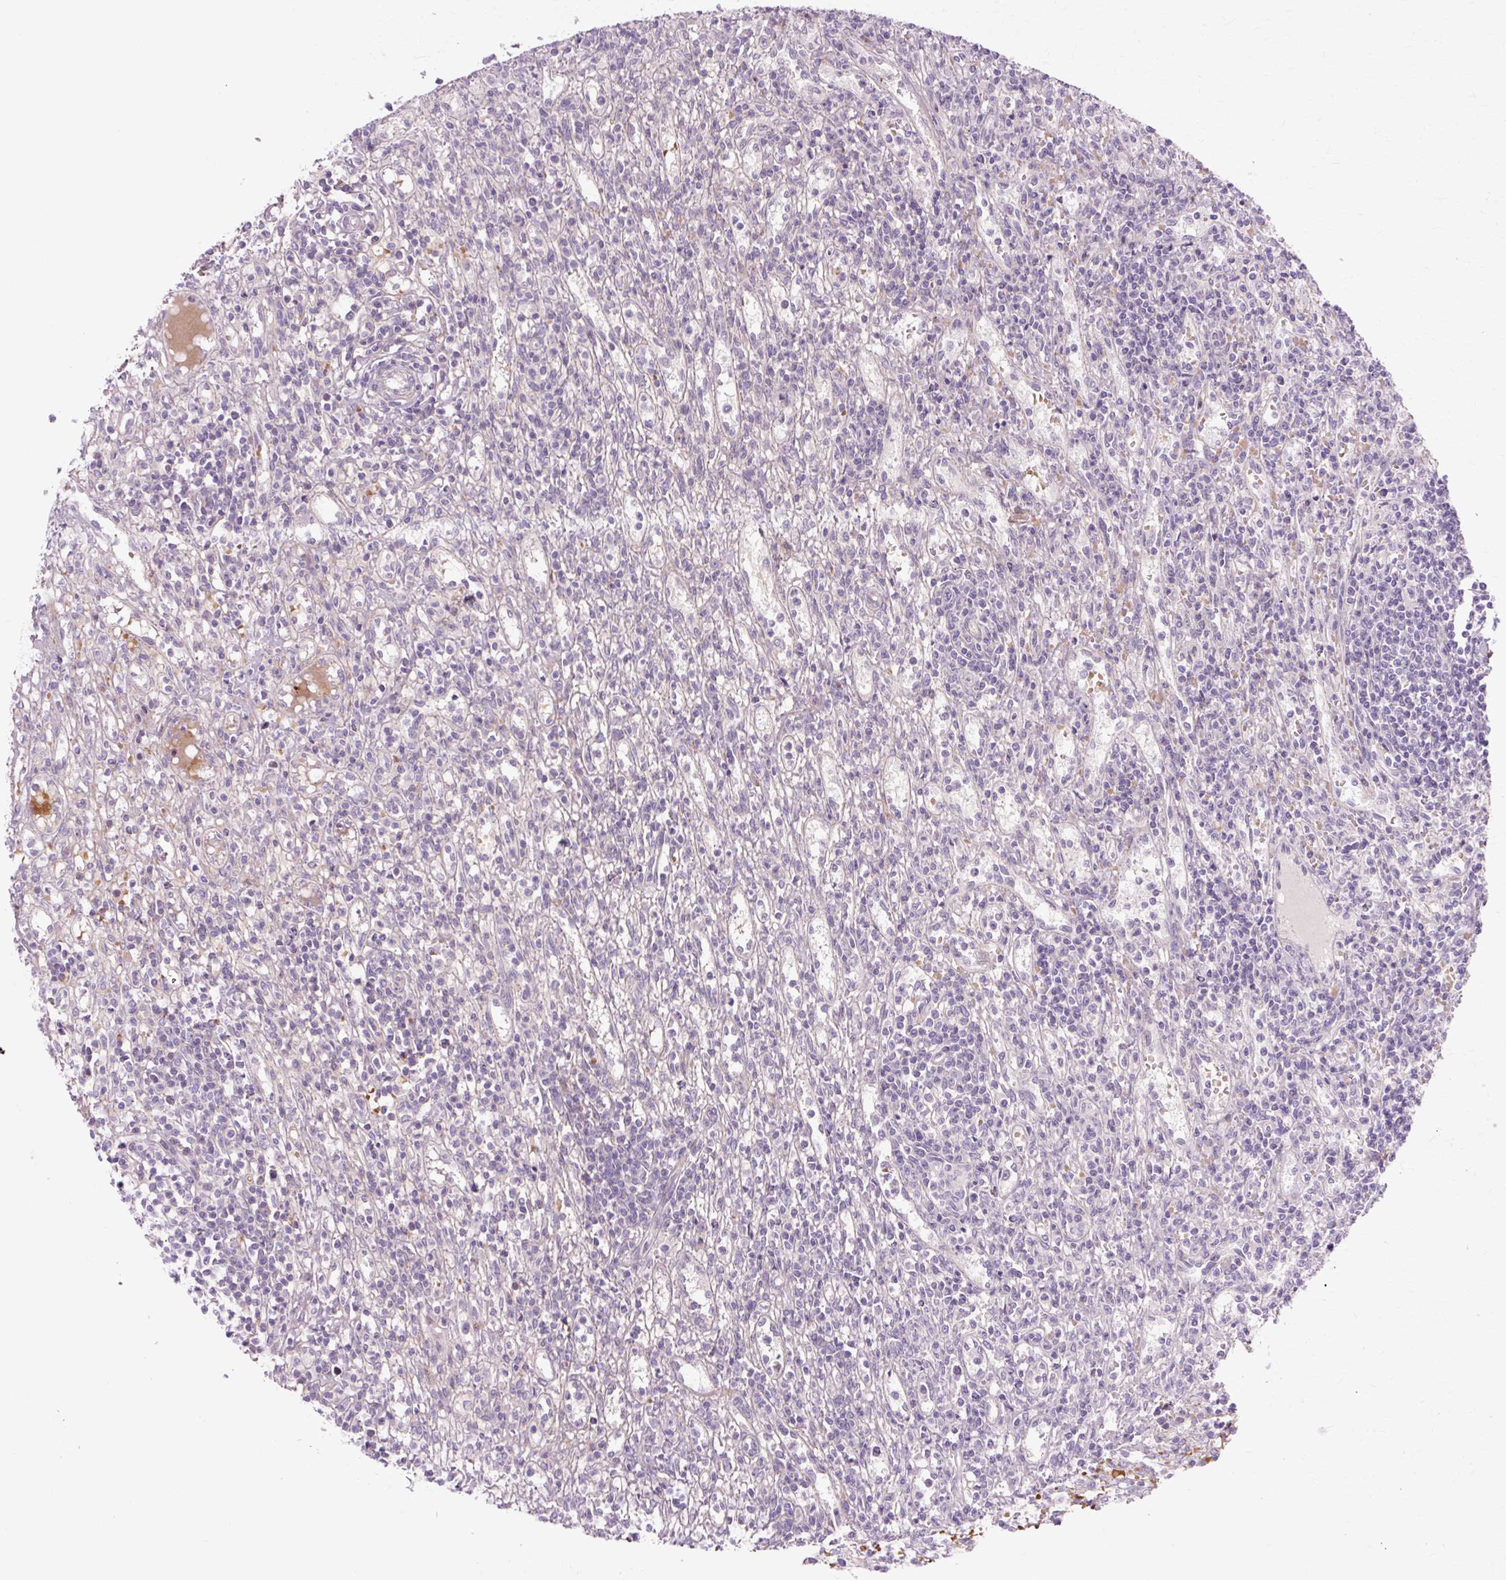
{"staining": {"intensity": "negative", "quantity": "none", "location": "none"}, "tissue": "lymphoma", "cell_type": "Tumor cells", "image_type": "cancer", "snomed": [{"axis": "morphology", "description": "Malignant lymphoma, non-Hodgkin's type, Low grade"}, {"axis": "topography", "description": "Spleen"}], "caption": "DAB (3,3'-diaminobenzidine) immunohistochemical staining of malignant lymphoma, non-Hodgkin's type (low-grade) exhibits no significant expression in tumor cells.", "gene": "ZNF35", "patient": {"sex": "male", "age": 76}}